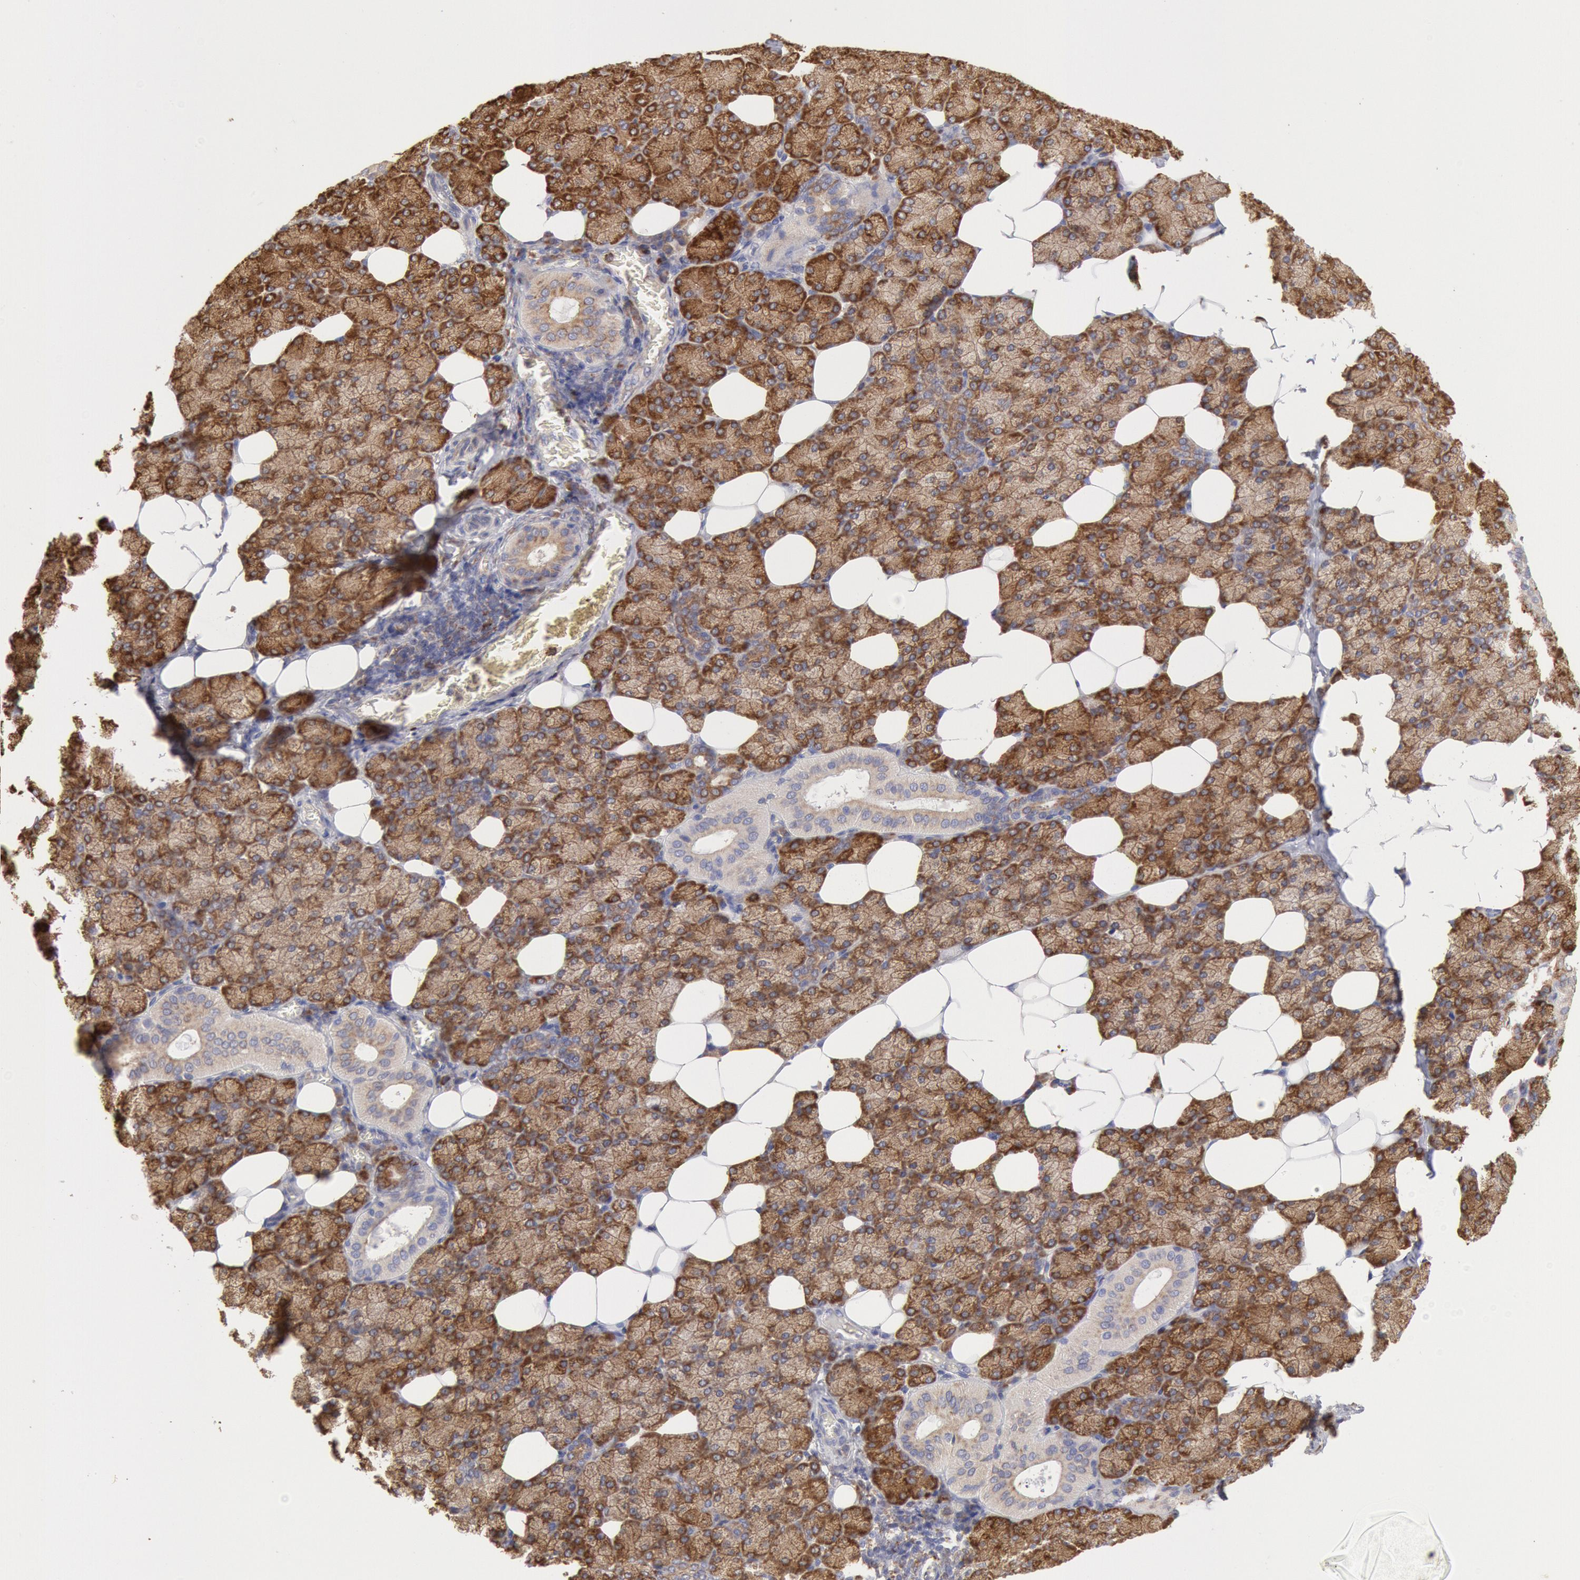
{"staining": {"intensity": "strong", "quantity": ">75%", "location": "cytoplasmic/membranous"}, "tissue": "salivary gland", "cell_type": "Glandular cells", "image_type": "normal", "snomed": [{"axis": "morphology", "description": "Normal tissue, NOS"}, {"axis": "topography", "description": "Lymph node"}, {"axis": "topography", "description": "Salivary gland"}], "caption": "An image of salivary gland stained for a protein exhibits strong cytoplasmic/membranous brown staining in glandular cells. Nuclei are stained in blue.", "gene": "ERP44", "patient": {"sex": "male", "age": 8}}